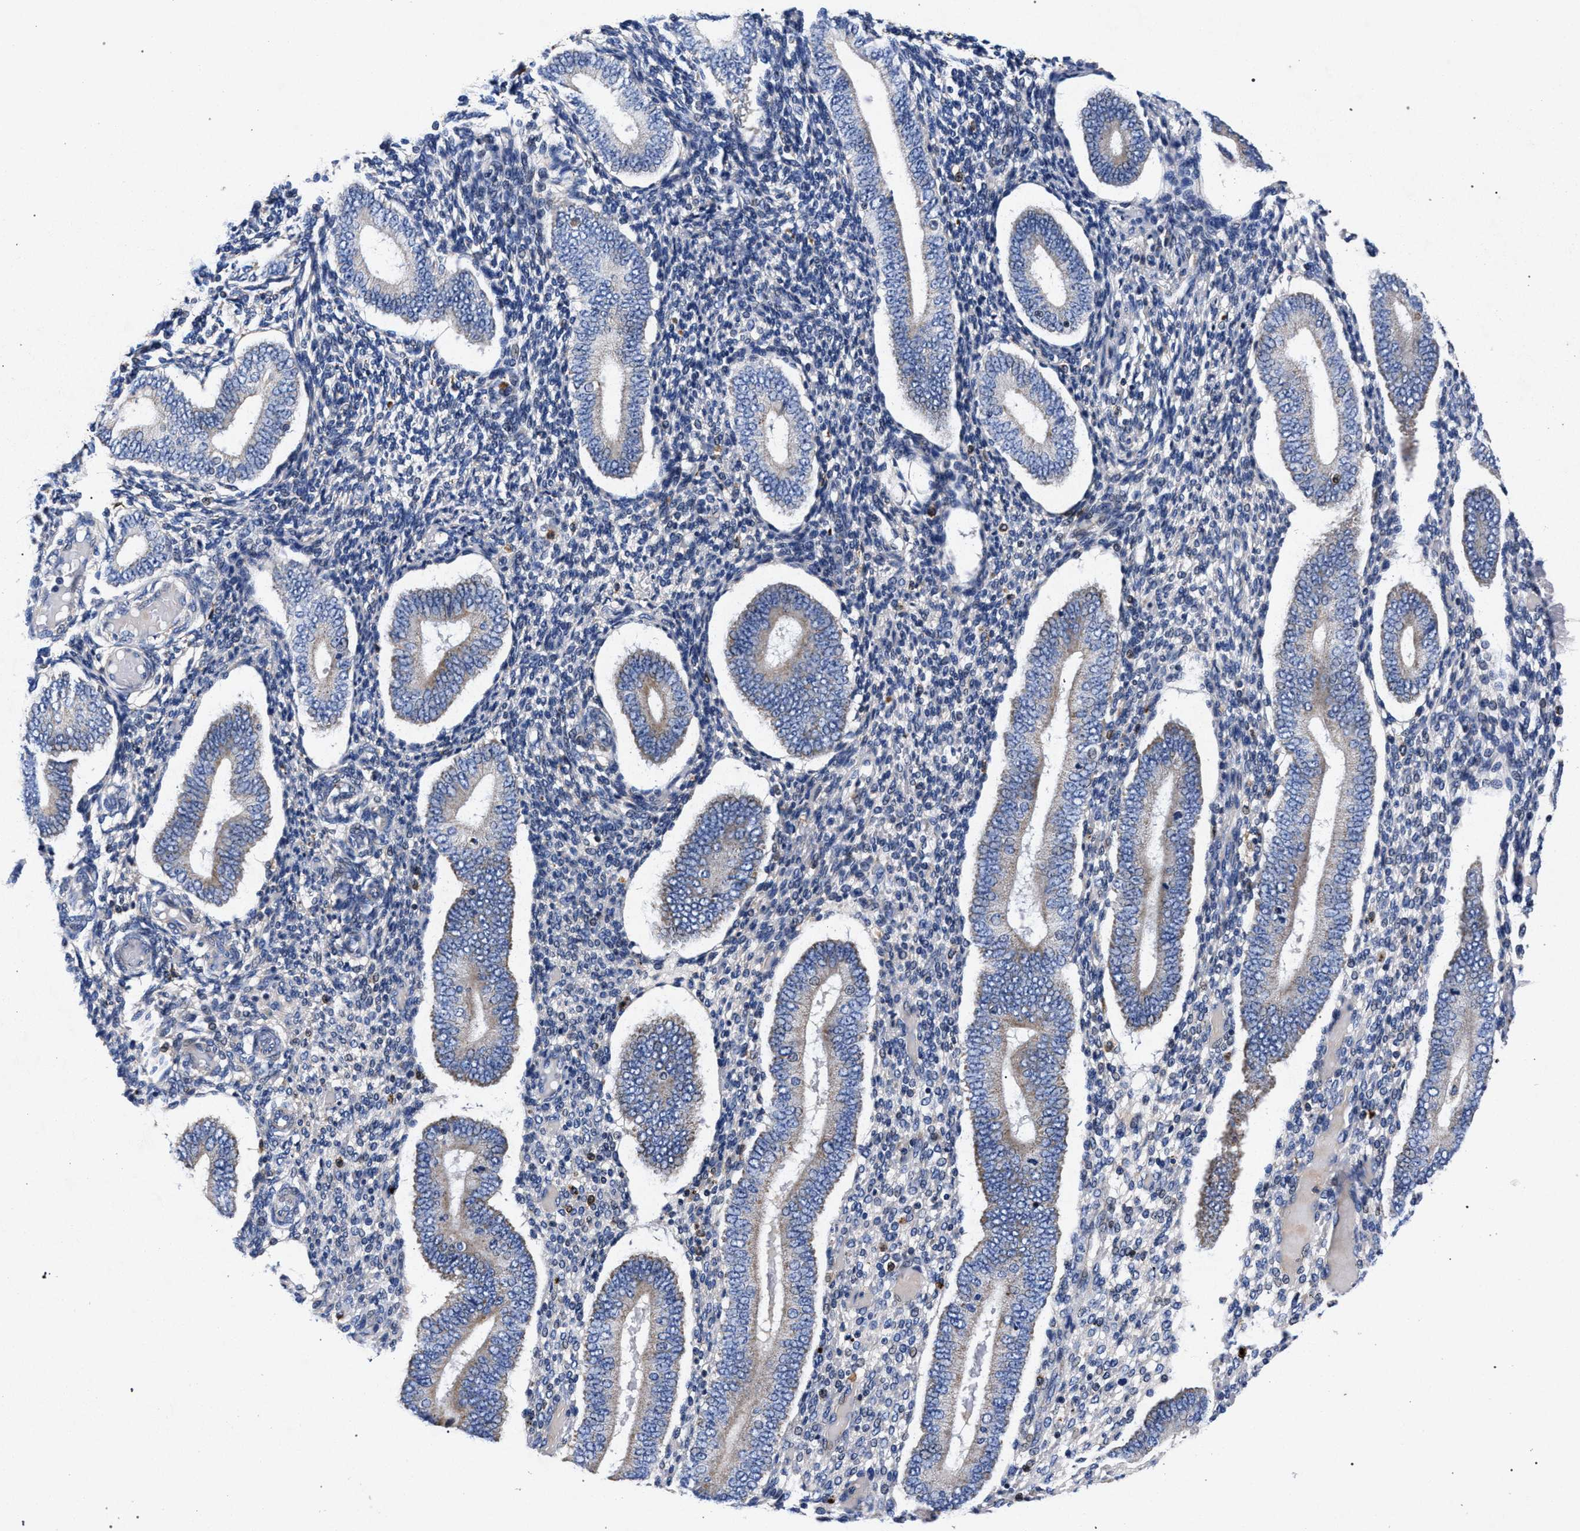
{"staining": {"intensity": "negative", "quantity": "none", "location": "none"}, "tissue": "endometrium", "cell_type": "Cells in endometrial stroma", "image_type": "normal", "snomed": [{"axis": "morphology", "description": "Normal tissue, NOS"}, {"axis": "topography", "description": "Endometrium"}], "caption": "DAB (3,3'-diaminobenzidine) immunohistochemical staining of normal human endometrium displays no significant staining in cells in endometrial stroma.", "gene": "HSD17B14", "patient": {"sex": "female", "age": 42}}